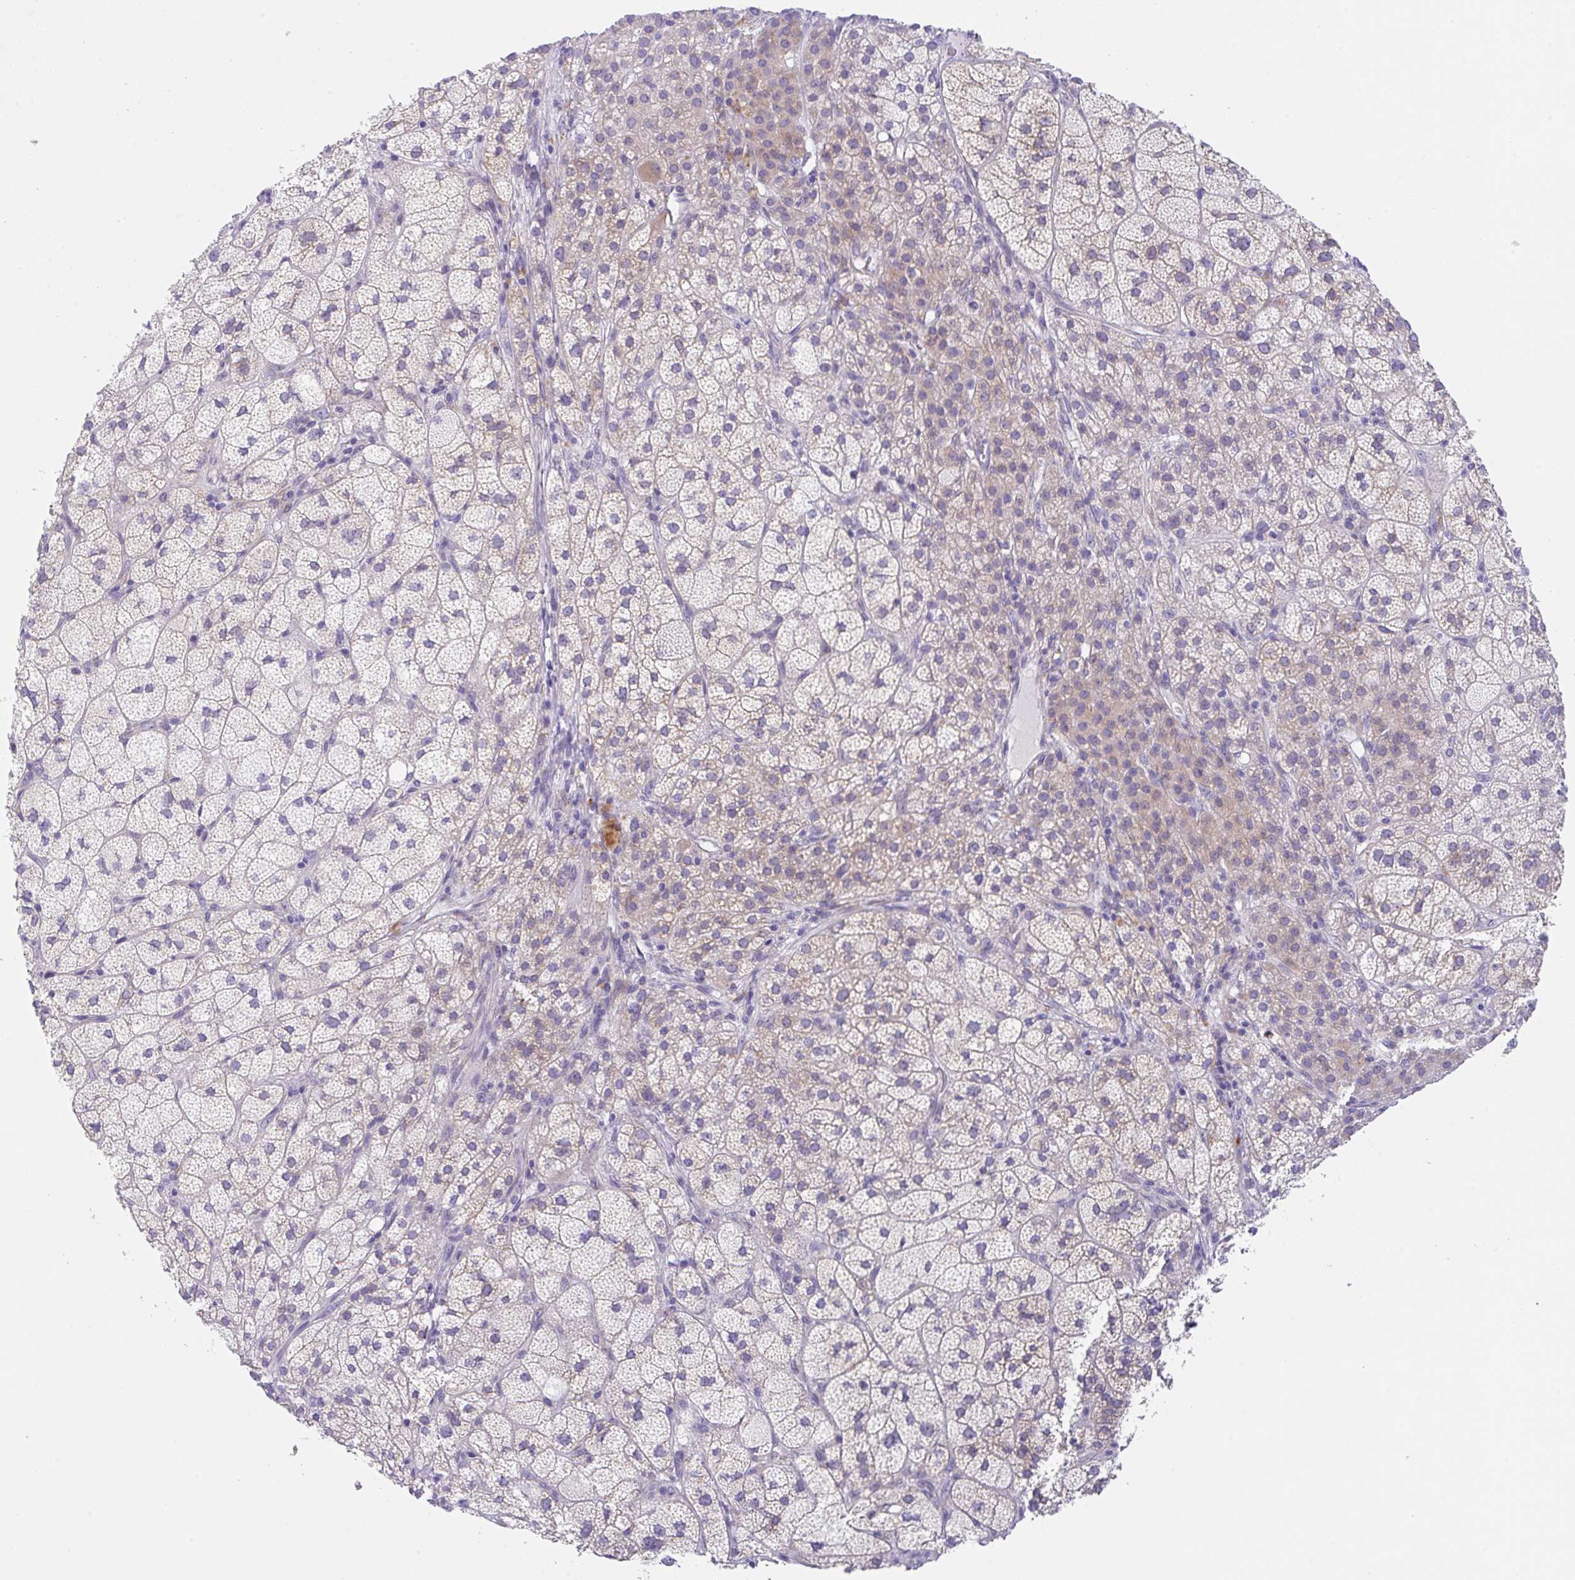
{"staining": {"intensity": "weak", "quantity": "25%-75%", "location": "cytoplasmic/membranous"}, "tissue": "adrenal gland", "cell_type": "Glandular cells", "image_type": "normal", "snomed": [{"axis": "morphology", "description": "Normal tissue, NOS"}, {"axis": "topography", "description": "Adrenal gland"}], "caption": "IHC image of normal adrenal gland stained for a protein (brown), which reveals low levels of weak cytoplasmic/membranous positivity in approximately 25%-75% of glandular cells.", "gene": "TRAF4", "patient": {"sex": "female", "age": 60}}